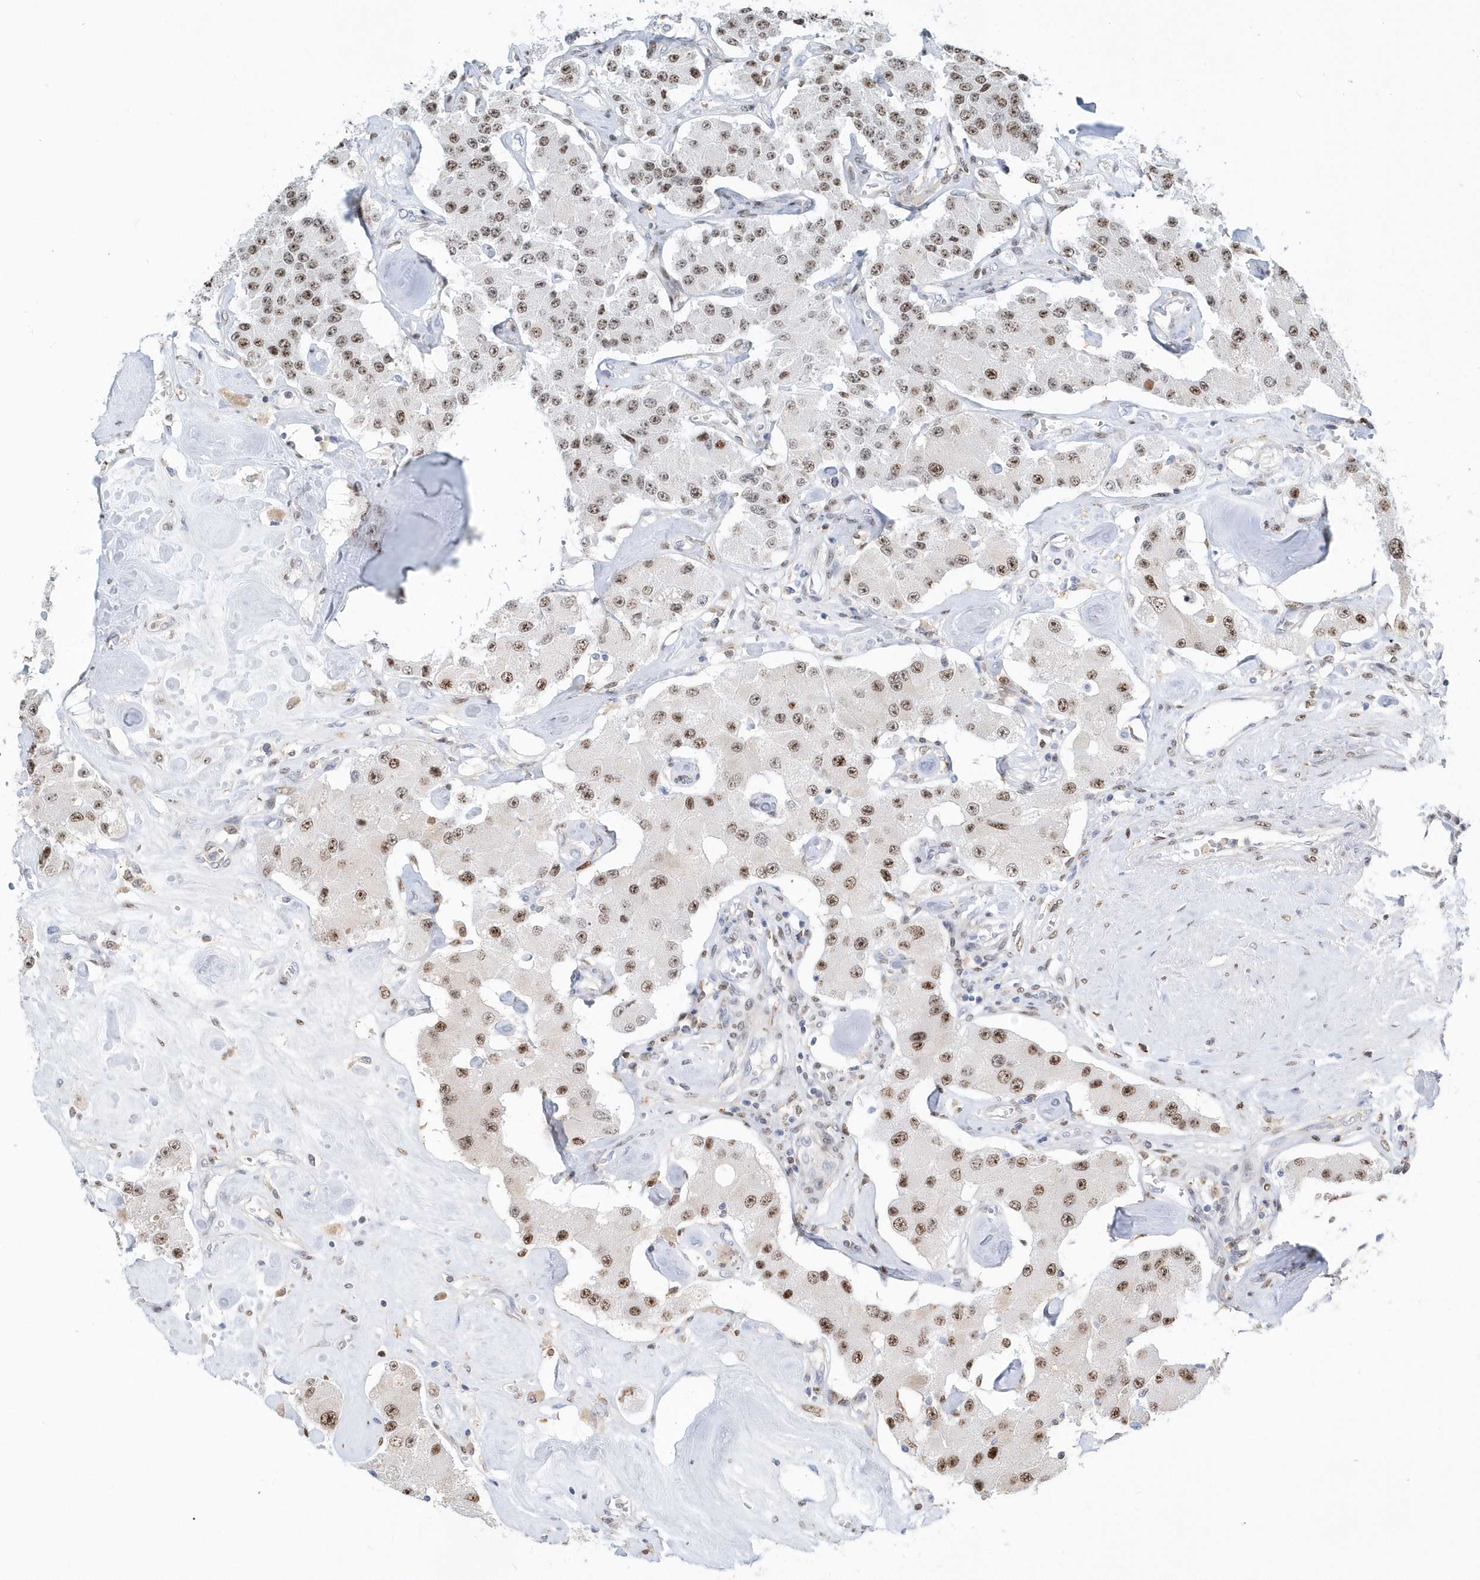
{"staining": {"intensity": "moderate", "quantity": ">75%", "location": "nuclear"}, "tissue": "carcinoid", "cell_type": "Tumor cells", "image_type": "cancer", "snomed": [{"axis": "morphology", "description": "Carcinoid, malignant, NOS"}, {"axis": "topography", "description": "Pancreas"}], "caption": "Approximately >75% of tumor cells in carcinoid reveal moderate nuclear protein expression as visualized by brown immunohistochemical staining.", "gene": "MACROH2A2", "patient": {"sex": "male", "age": 41}}